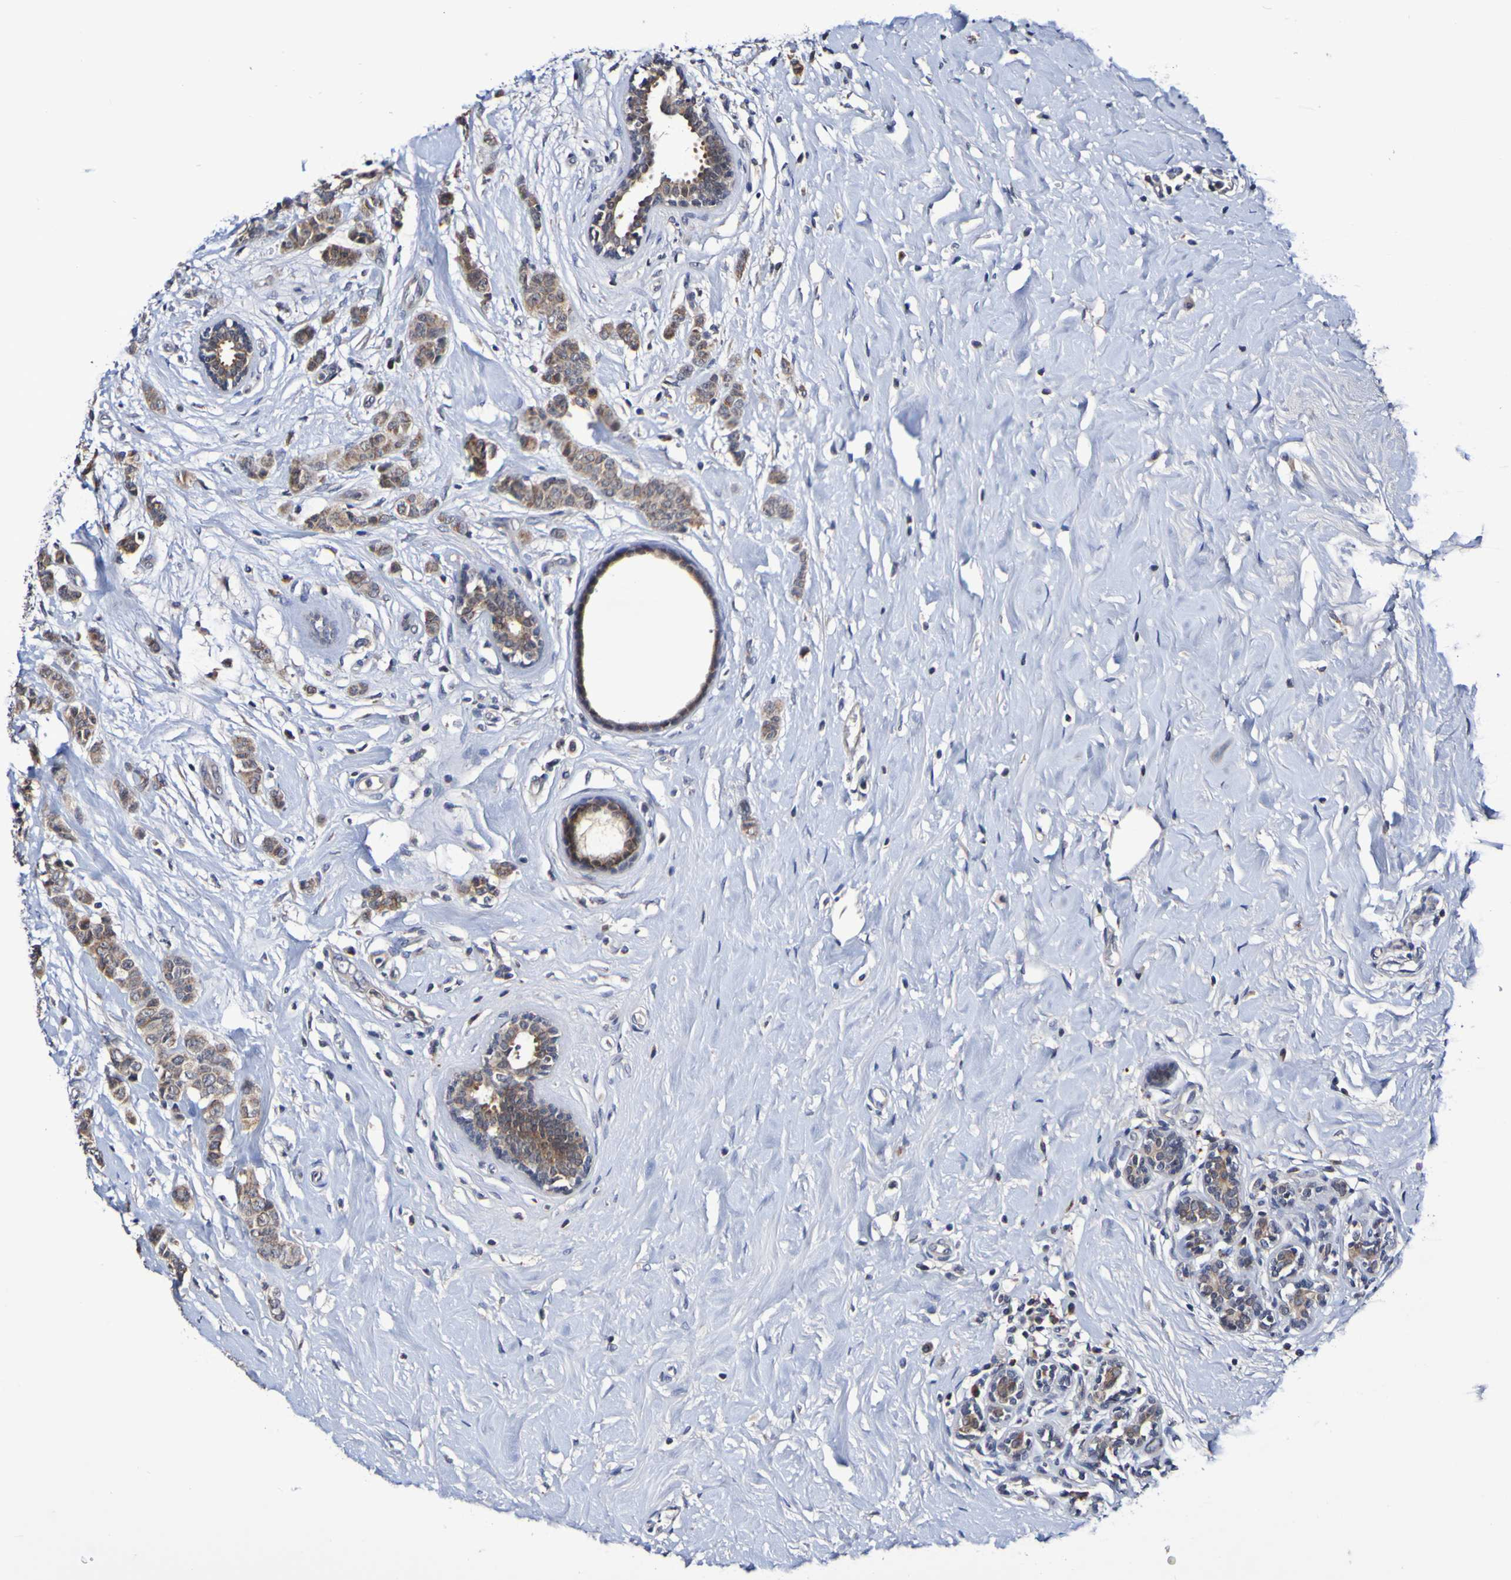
{"staining": {"intensity": "weak", "quantity": ">75%", "location": "cytoplasmic/membranous"}, "tissue": "breast cancer", "cell_type": "Tumor cells", "image_type": "cancer", "snomed": [{"axis": "morphology", "description": "Normal tissue, NOS"}, {"axis": "morphology", "description": "Duct carcinoma"}, {"axis": "topography", "description": "Breast"}], "caption": "Breast cancer tissue shows weak cytoplasmic/membranous positivity in approximately >75% of tumor cells, visualized by immunohistochemistry.", "gene": "PTP4A2", "patient": {"sex": "female", "age": 40}}